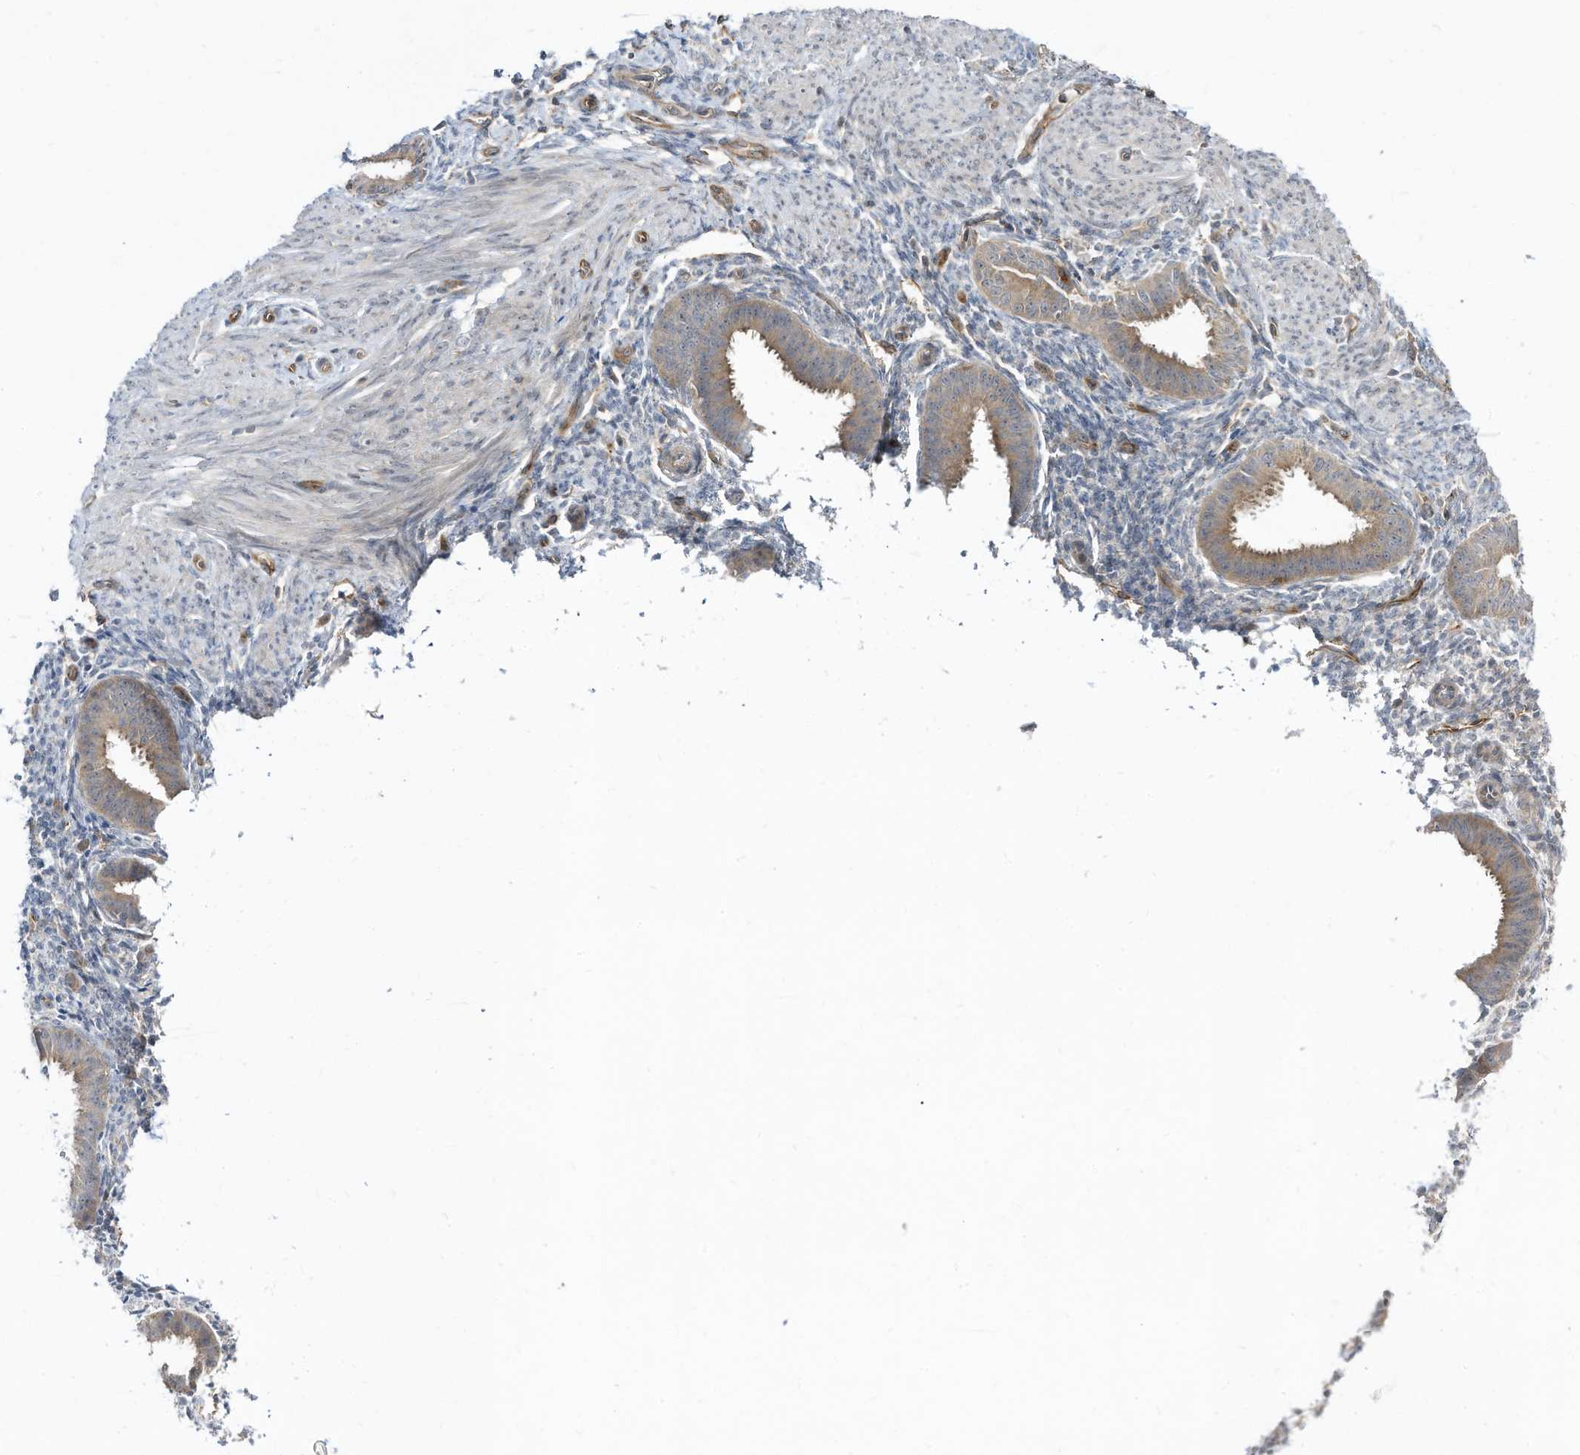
{"staining": {"intensity": "negative", "quantity": "none", "location": "none"}, "tissue": "endometrium", "cell_type": "Cells in endometrial stroma", "image_type": "normal", "snomed": [{"axis": "morphology", "description": "Normal tissue, NOS"}, {"axis": "topography", "description": "Uterus"}, {"axis": "topography", "description": "Endometrium"}], "caption": "Cells in endometrial stroma show no significant protein expression in normal endometrium. (Brightfield microscopy of DAB immunohistochemistry at high magnification).", "gene": "DZIP3", "patient": {"sex": "female", "age": 48}}